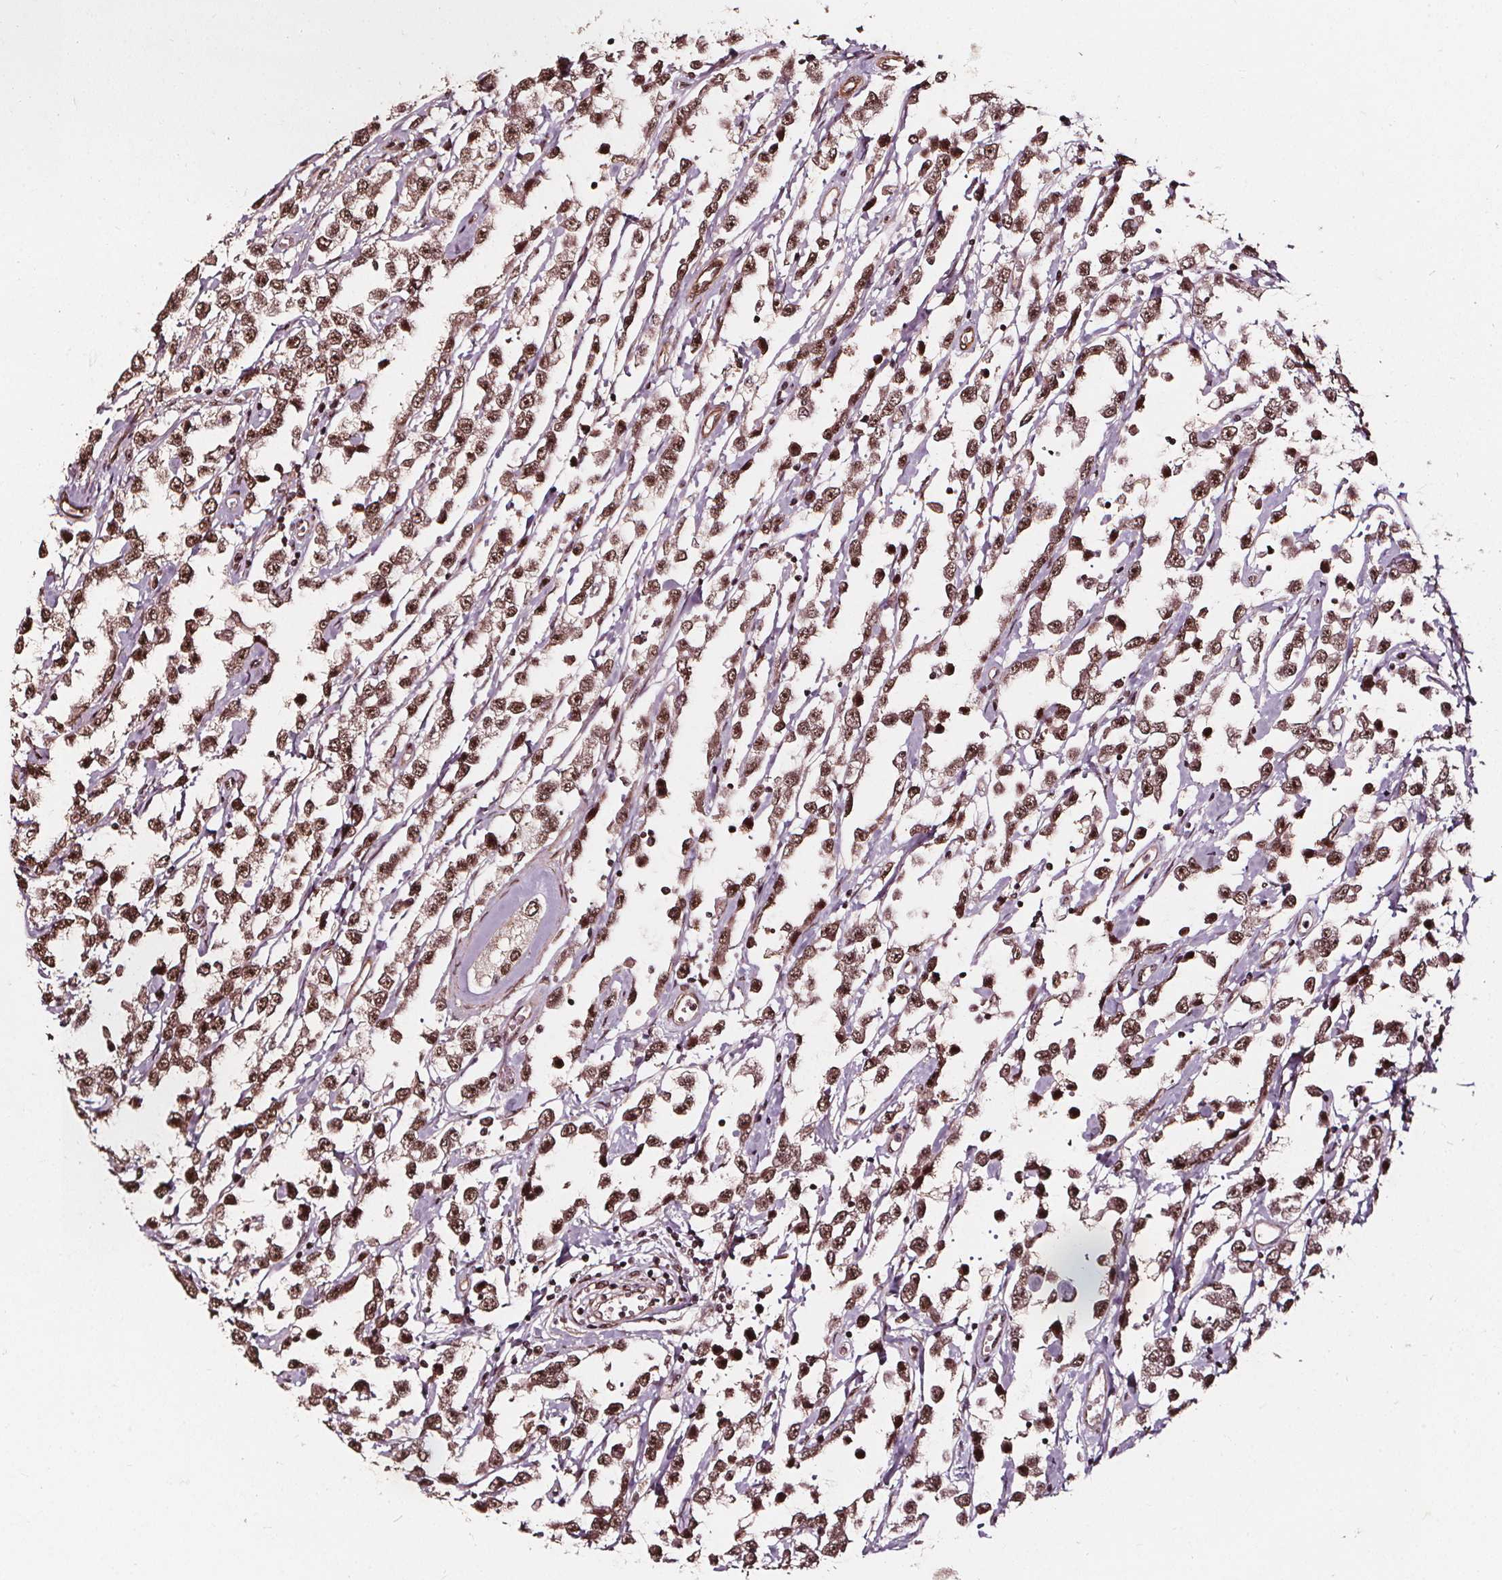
{"staining": {"intensity": "moderate", "quantity": ">75%", "location": "nuclear"}, "tissue": "testis cancer", "cell_type": "Tumor cells", "image_type": "cancer", "snomed": [{"axis": "morphology", "description": "Seminoma, NOS"}, {"axis": "topography", "description": "Testis"}], "caption": "IHC (DAB (3,3'-diaminobenzidine)) staining of testis cancer (seminoma) exhibits moderate nuclear protein expression in approximately >75% of tumor cells.", "gene": "EXOSC9", "patient": {"sex": "male", "age": 34}}